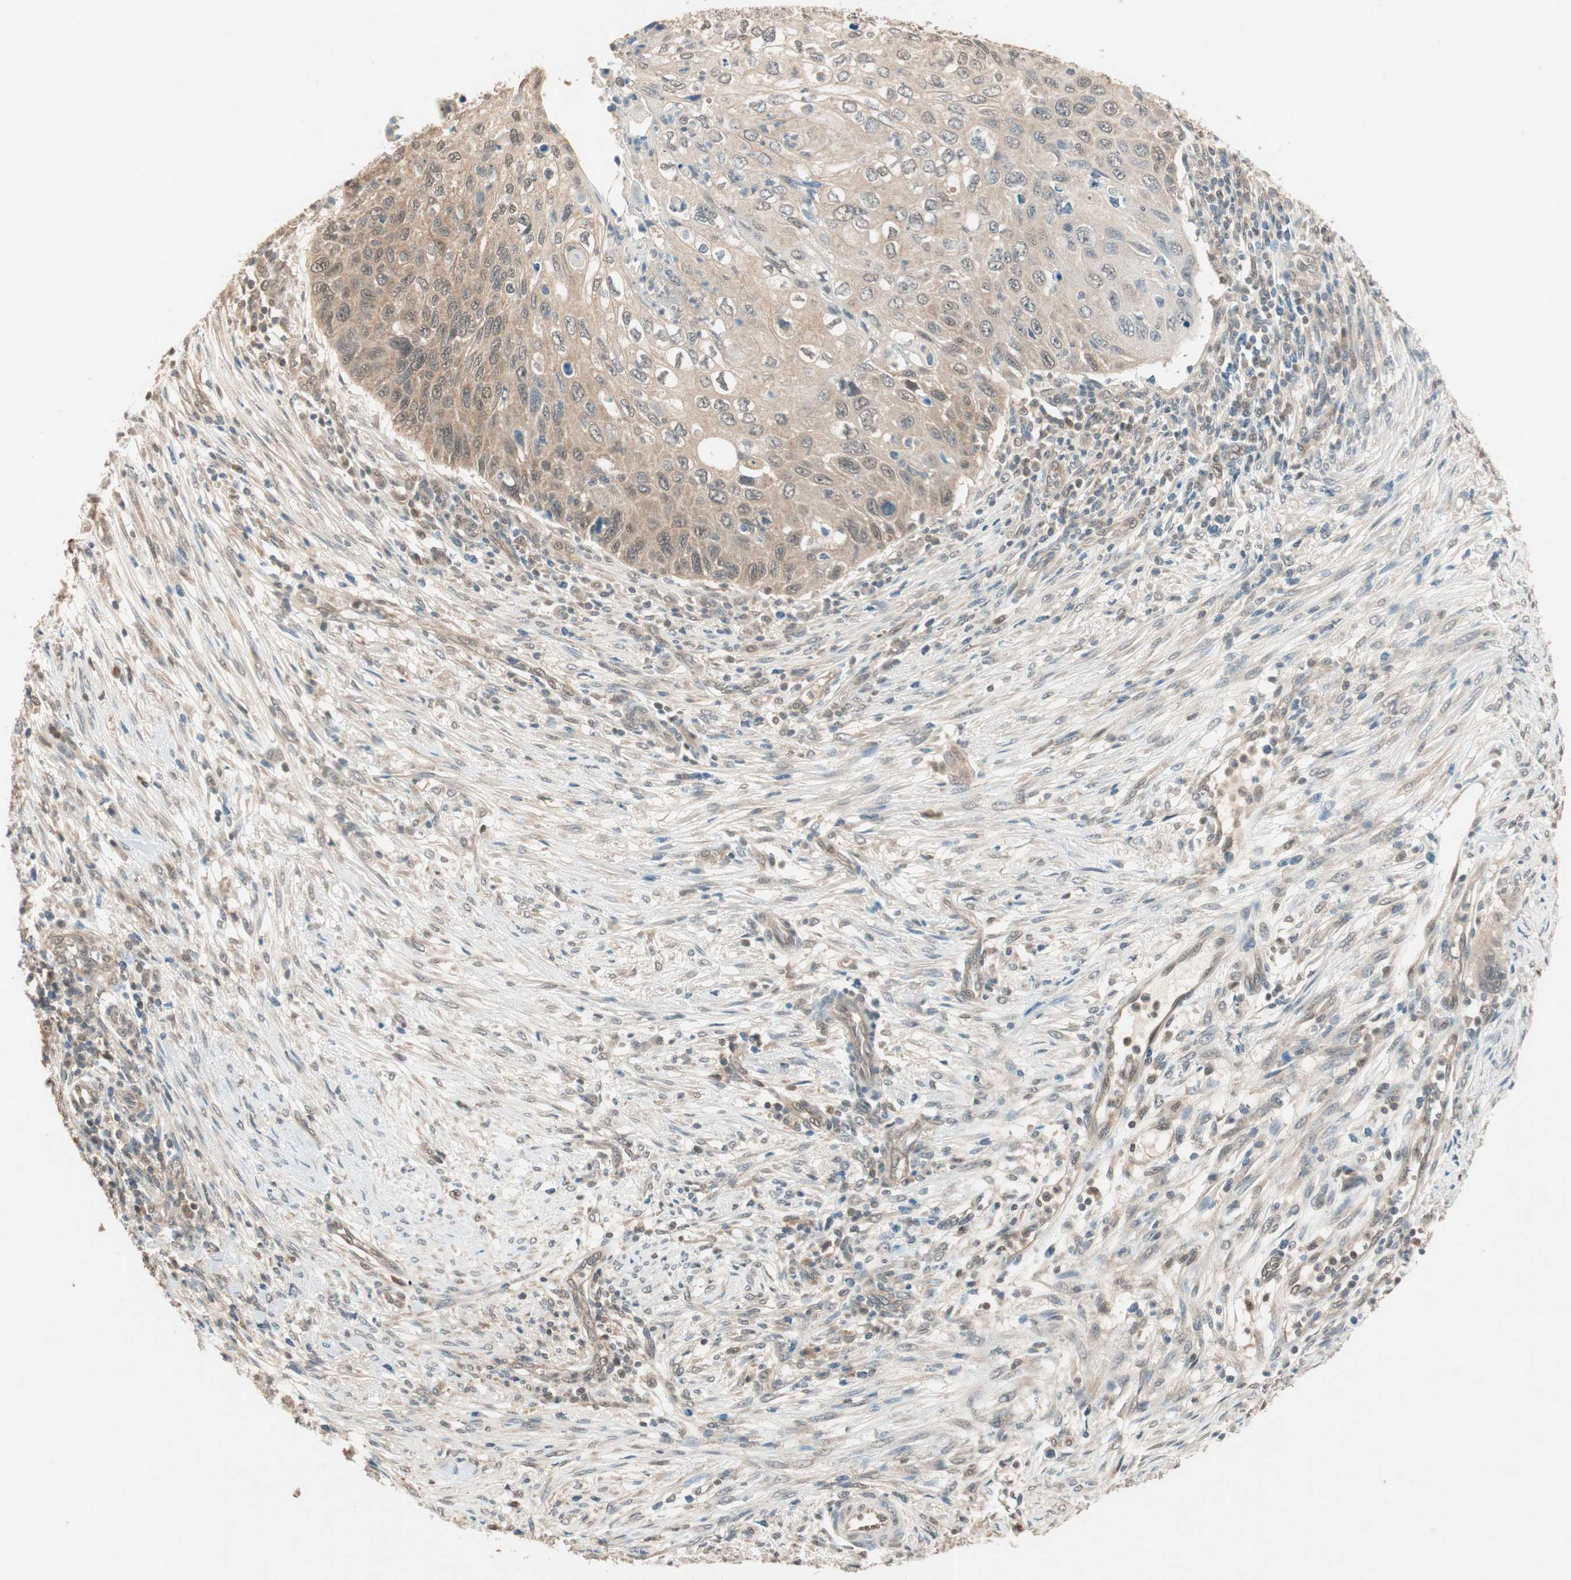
{"staining": {"intensity": "weak", "quantity": ">75%", "location": "cytoplasmic/membranous"}, "tissue": "cervical cancer", "cell_type": "Tumor cells", "image_type": "cancer", "snomed": [{"axis": "morphology", "description": "Squamous cell carcinoma, NOS"}, {"axis": "topography", "description": "Cervix"}], "caption": "Immunohistochemistry photomicrograph of human cervical squamous cell carcinoma stained for a protein (brown), which shows low levels of weak cytoplasmic/membranous positivity in approximately >75% of tumor cells.", "gene": "USP5", "patient": {"sex": "female", "age": 70}}